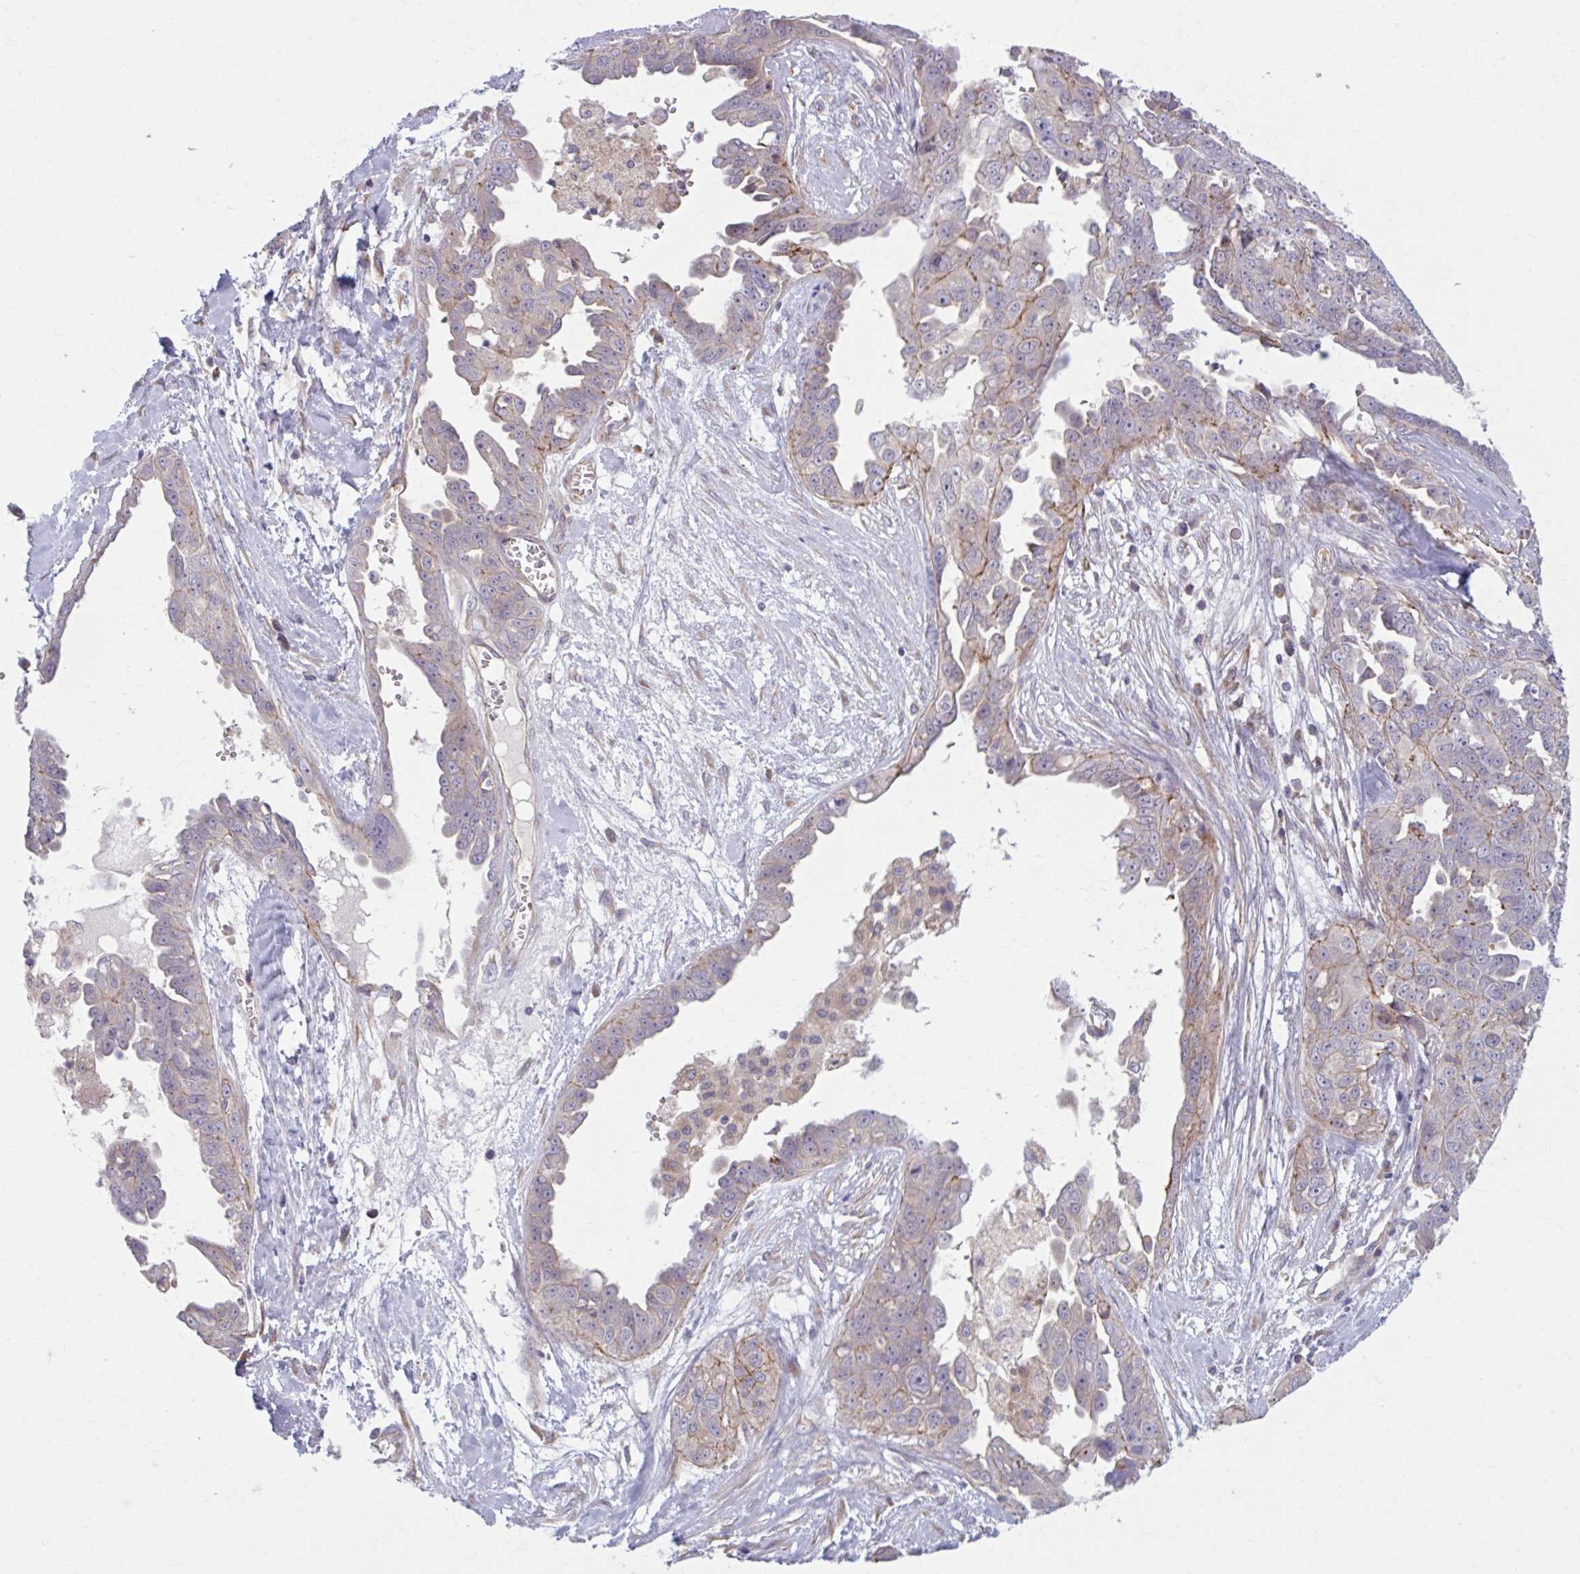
{"staining": {"intensity": "moderate", "quantity": "<25%", "location": "cytoplasmic/membranous"}, "tissue": "ovarian cancer", "cell_type": "Tumor cells", "image_type": "cancer", "snomed": [{"axis": "morphology", "description": "Carcinoma, endometroid"}, {"axis": "topography", "description": "Ovary"}], "caption": "Ovarian cancer stained with DAB (3,3'-diaminobenzidine) immunohistochemistry (IHC) displays low levels of moderate cytoplasmic/membranous expression in approximately <25% of tumor cells. Using DAB (brown) and hematoxylin (blue) stains, captured at high magnification using brightfield microscopy.", "gene": "SNF8", "patient": {"sex": "female", "age": 70}}